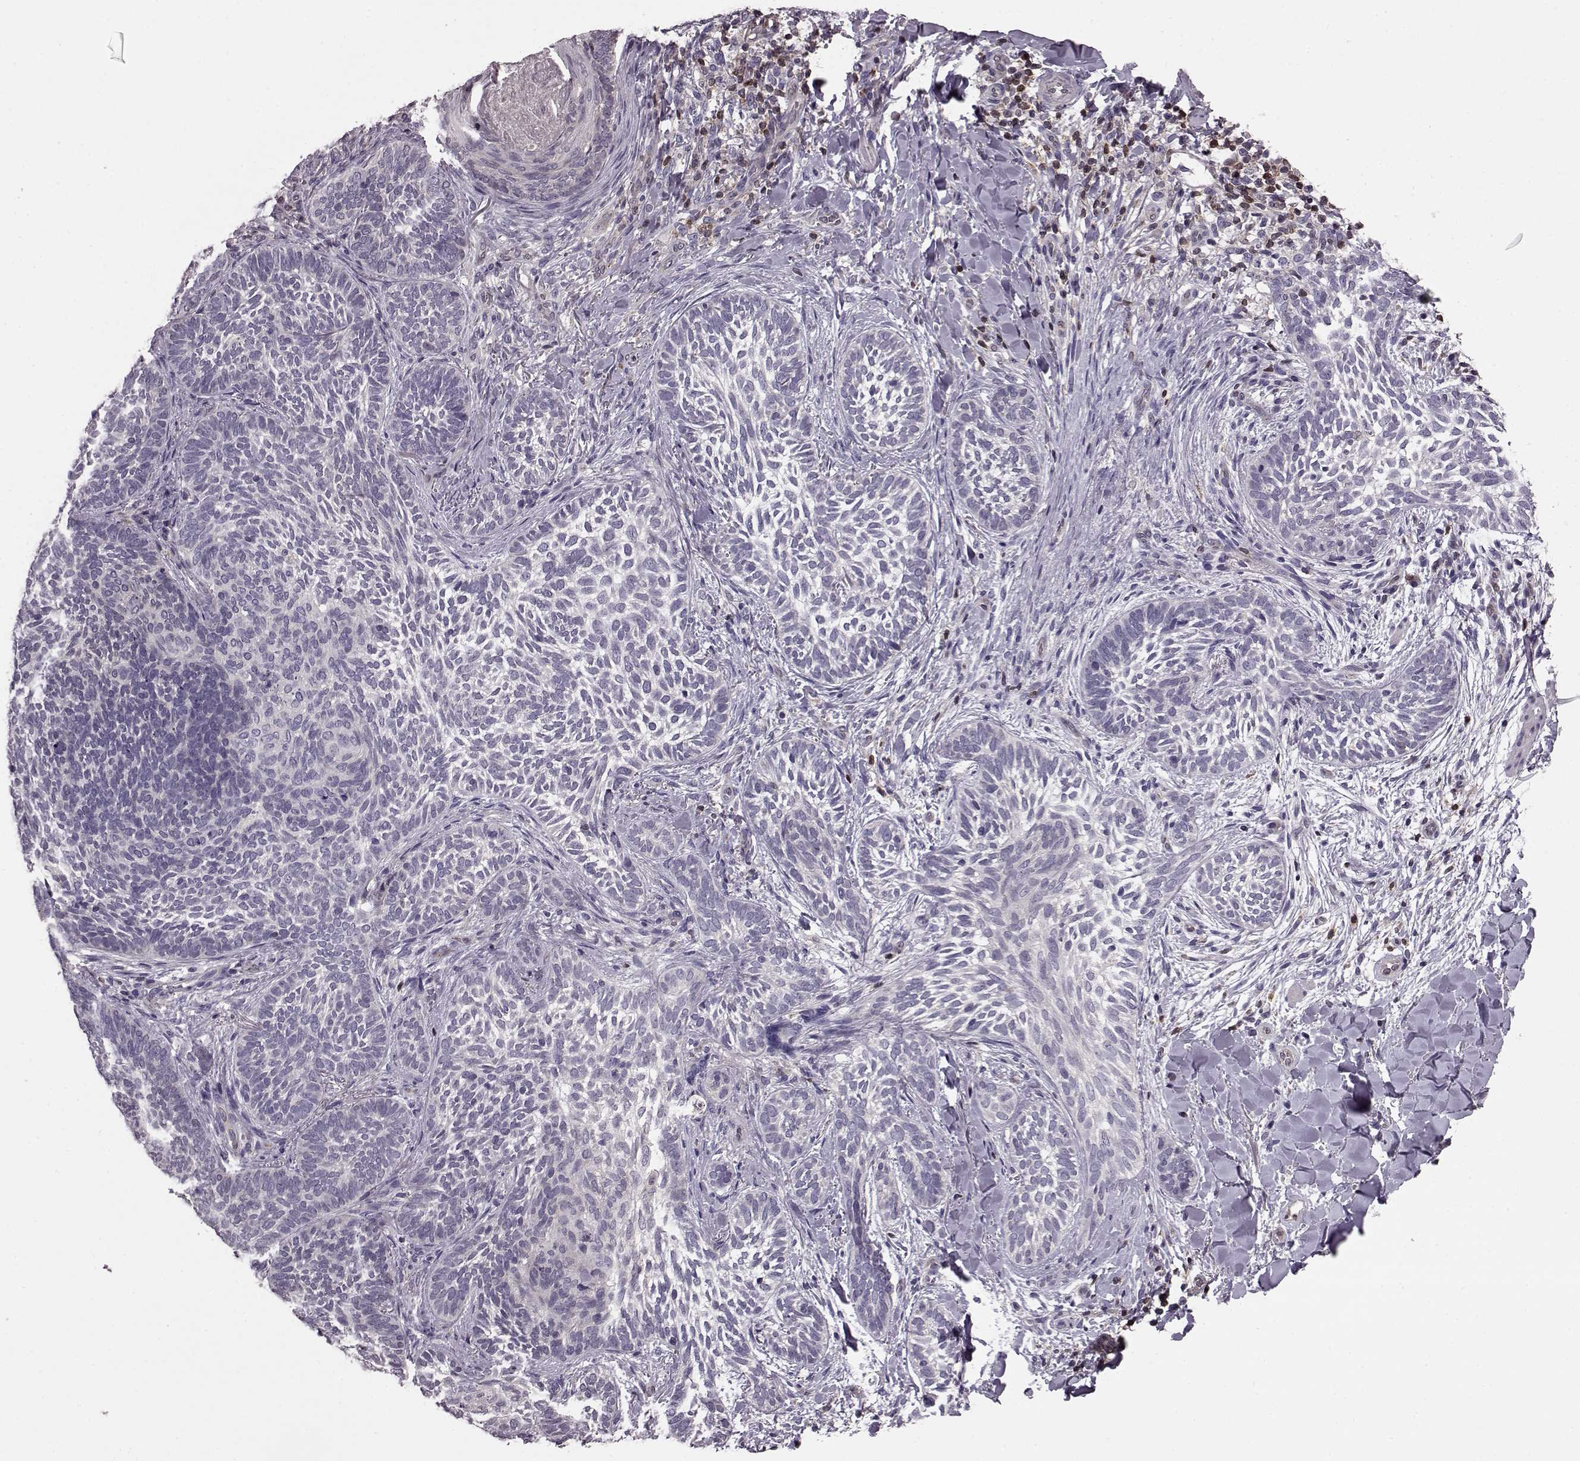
{"staining": {"intensity": "negative", "quantity": "none", "location": "none"}, "tissue": "skin cancer", "cell_type": "Tumor cells", "image_type": "cancer", "snomed": [{"axis": "morphology", "description": "Normal tissue, NOS"}, {"axis": "morphology", "description": "Basal cell carcinoma"}, {"axis": "topography", "description": "Skin"}], "caption": "This is an IHC photomicrograph of human skin basal cell carcinoma. There is no positivity in tumor cells.", "gene": "CDC42SE1", "patient": {"sex": "male", "age": 46}}